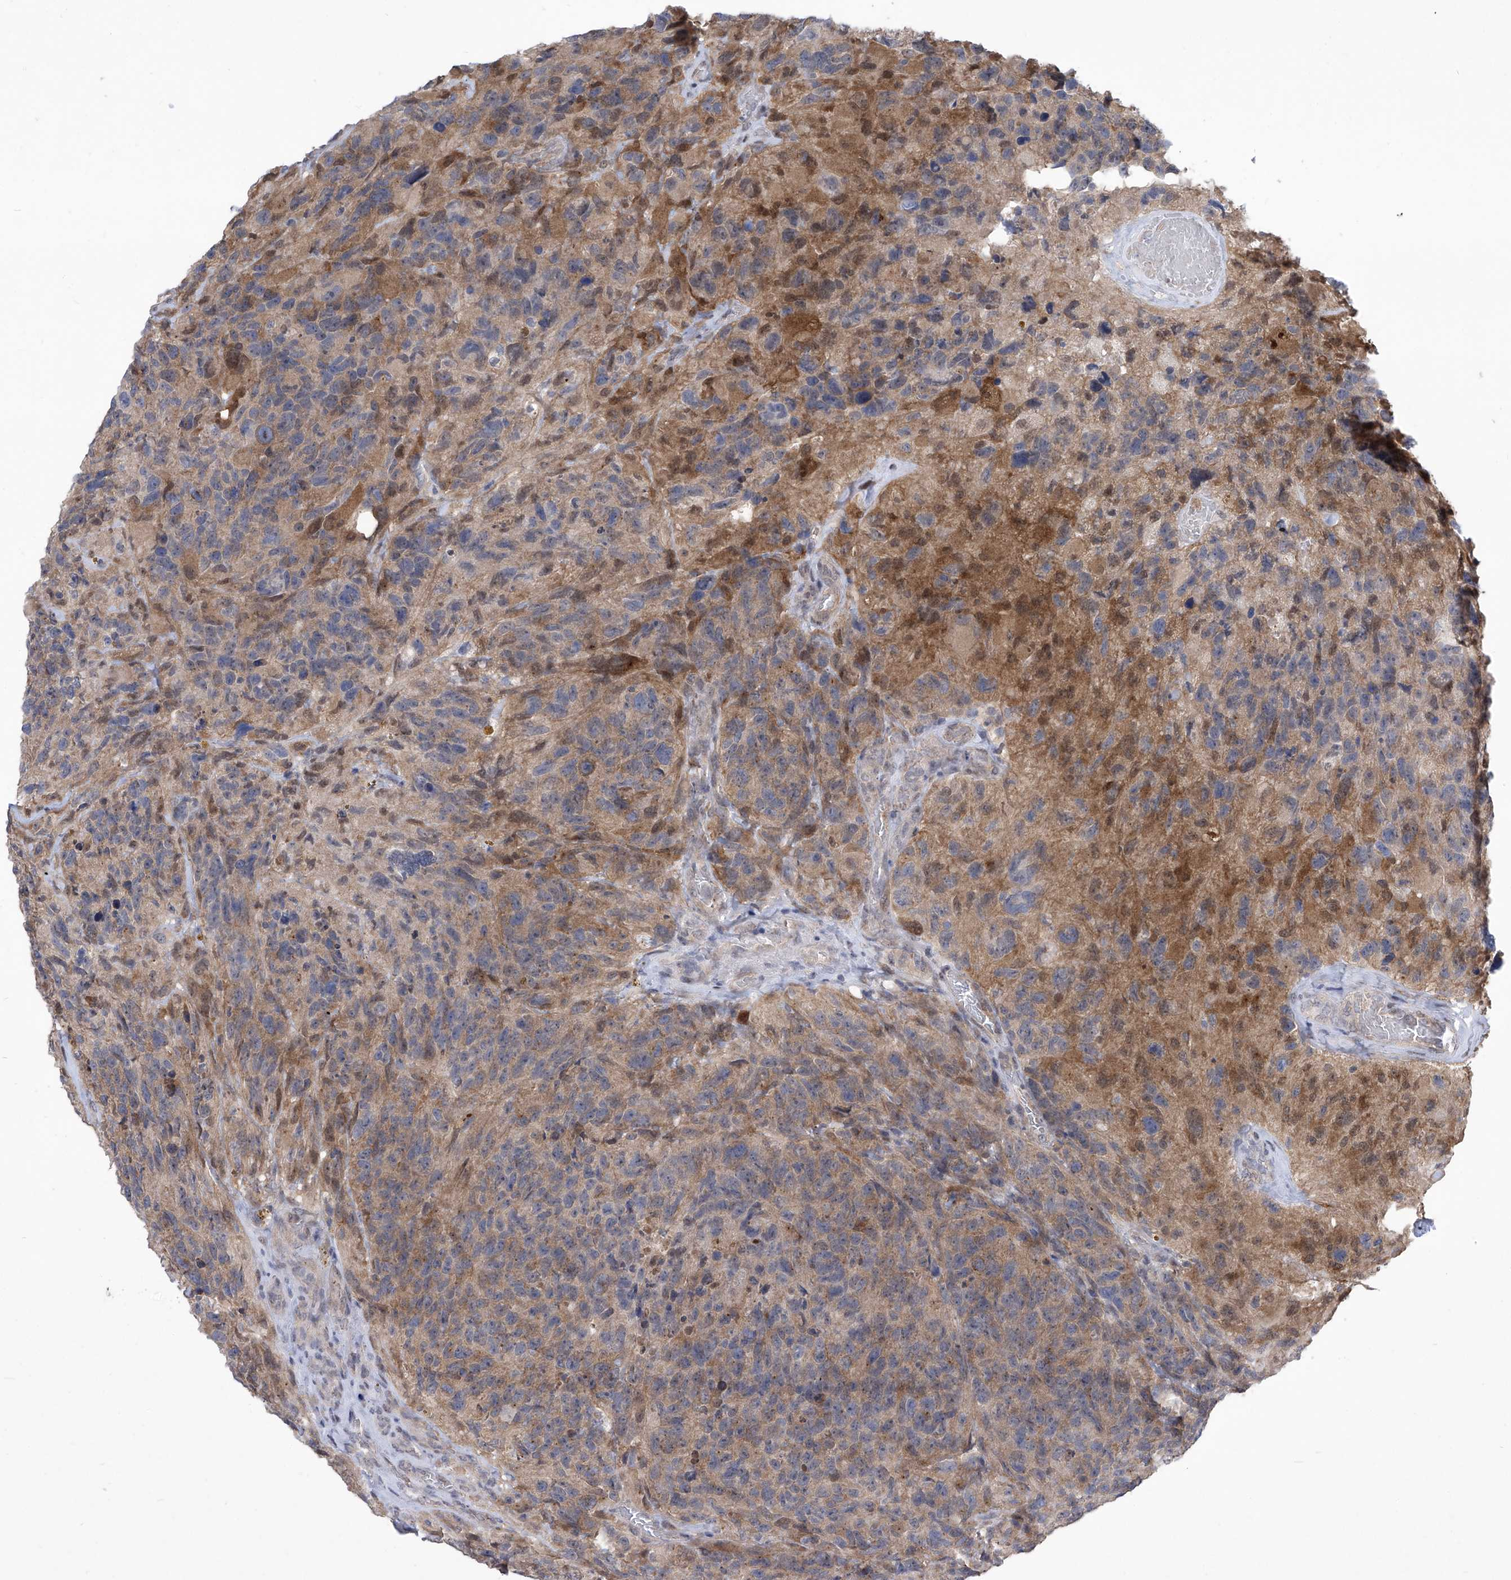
{"staining": {"intensity": "moderate", "quantity": "25%-75%", "location": "cytoplasmic/membranous"}, "tissue": "glioma", "cell_type": "Tumor cells", "image_type": "cancer", "snomed": [{"axis": "morphology", "description": "Glioma, malignant, High grade"}, {"axis": "topography", "description": "Brain"}], "caption": "Glioma stained with DAB (3,3'-diaminobenzidine) IHC shows medium levels of moderate cytoplasmic/membranous expression in about 25%-75% of tumor cells.", "gene": "CETN2", "patient": {"sex": "male", "age": 69}}